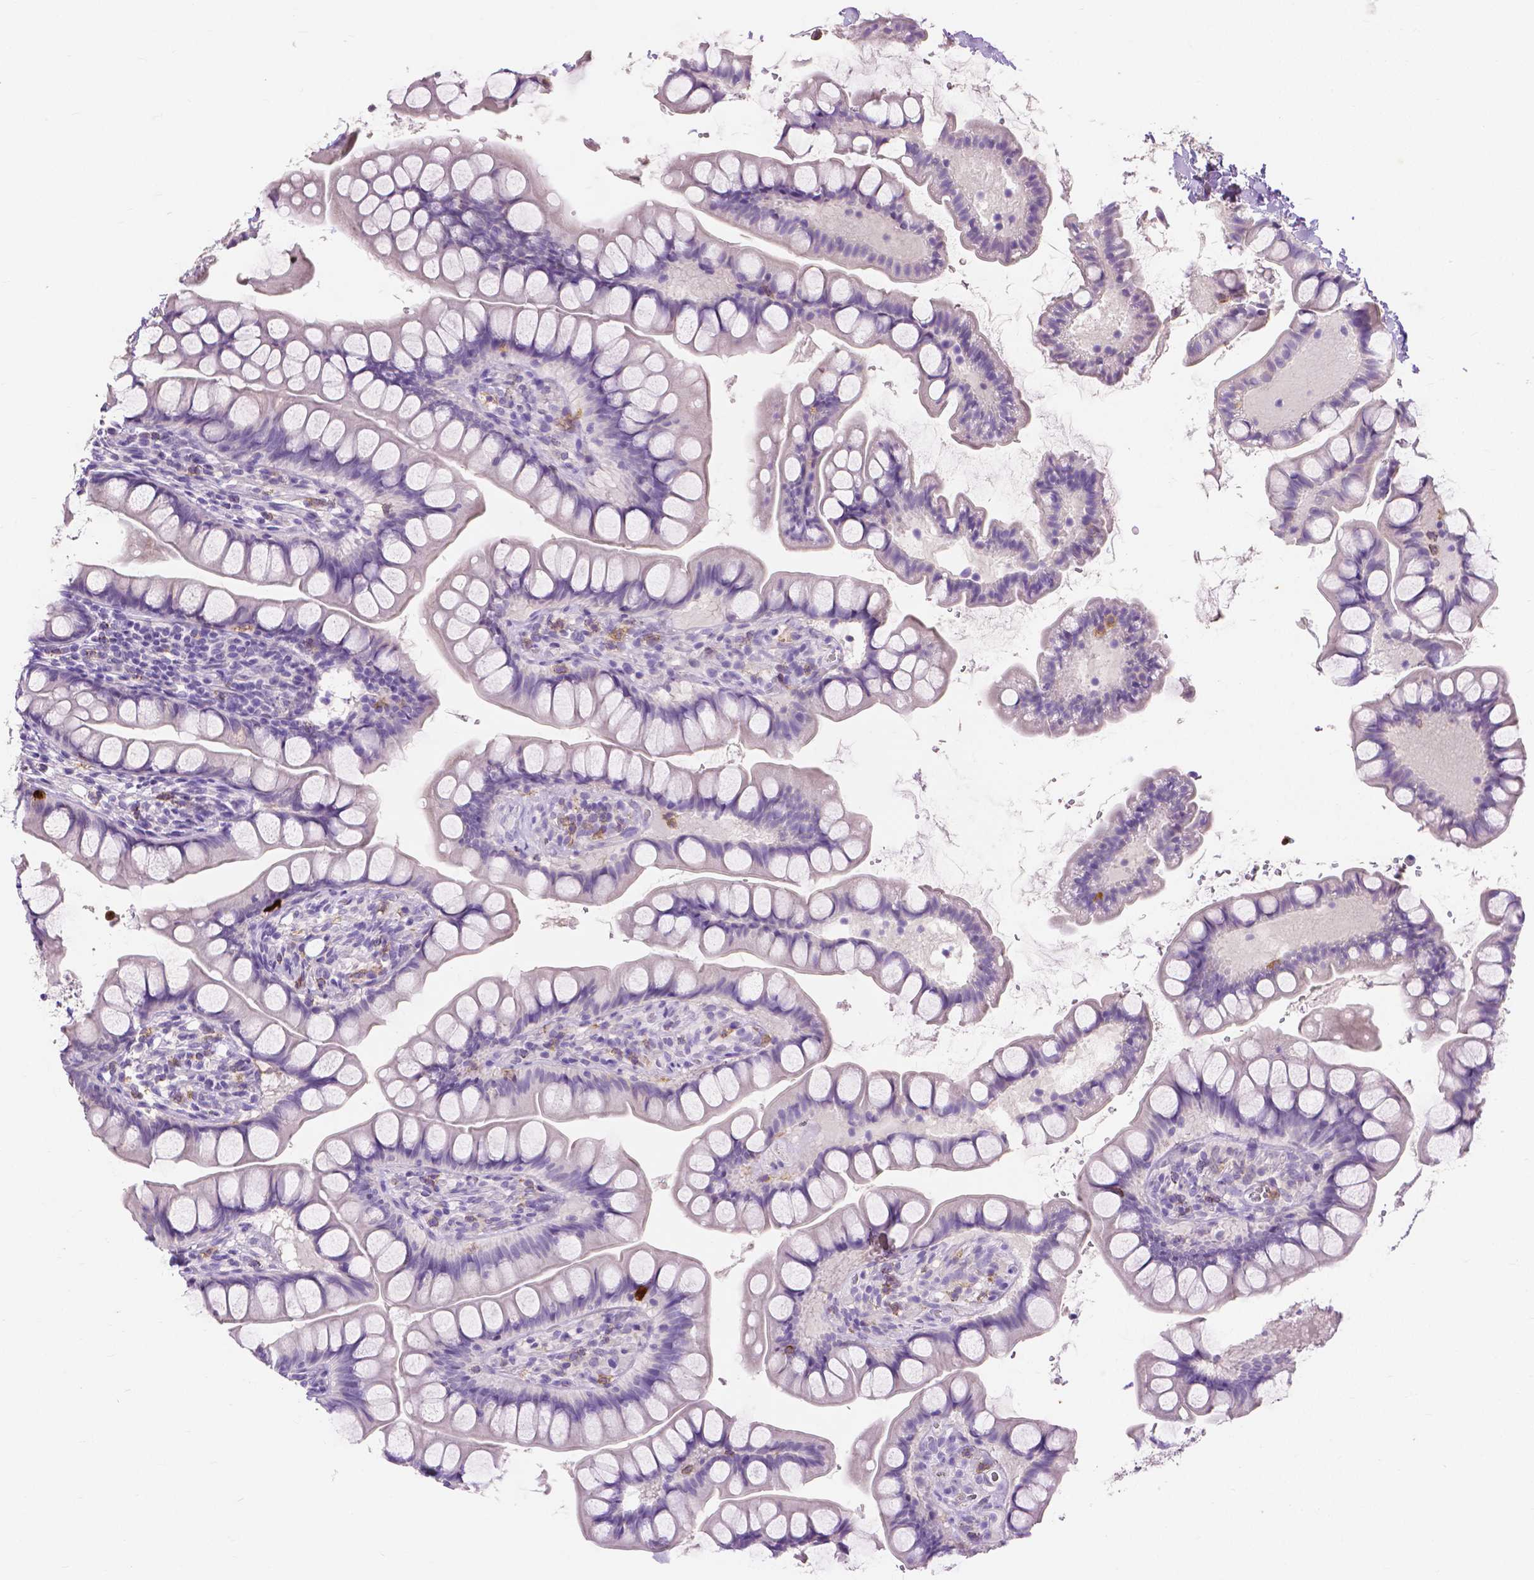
{"staining": {"intensity": "strong", "quantity": "<25%", "location": "cytoplasmic/membranous"}, "tissue": "small intestine", "cell_type": "Glandular cells", "image_type": "normal", "snomed": [{"axis": "morphology", "description": "Normal tissue, NOS"}, {"axis": "topography", "description": "Small intestine"}], "caption": "This photomicrograph displays IHC staining of benign human small intestine, with medium strong cytoplasmic/membranous positivity in approximately <25% of glandular cells.", "gene": "CXCR2", "patient": {"sex": "male", "age": 70}}